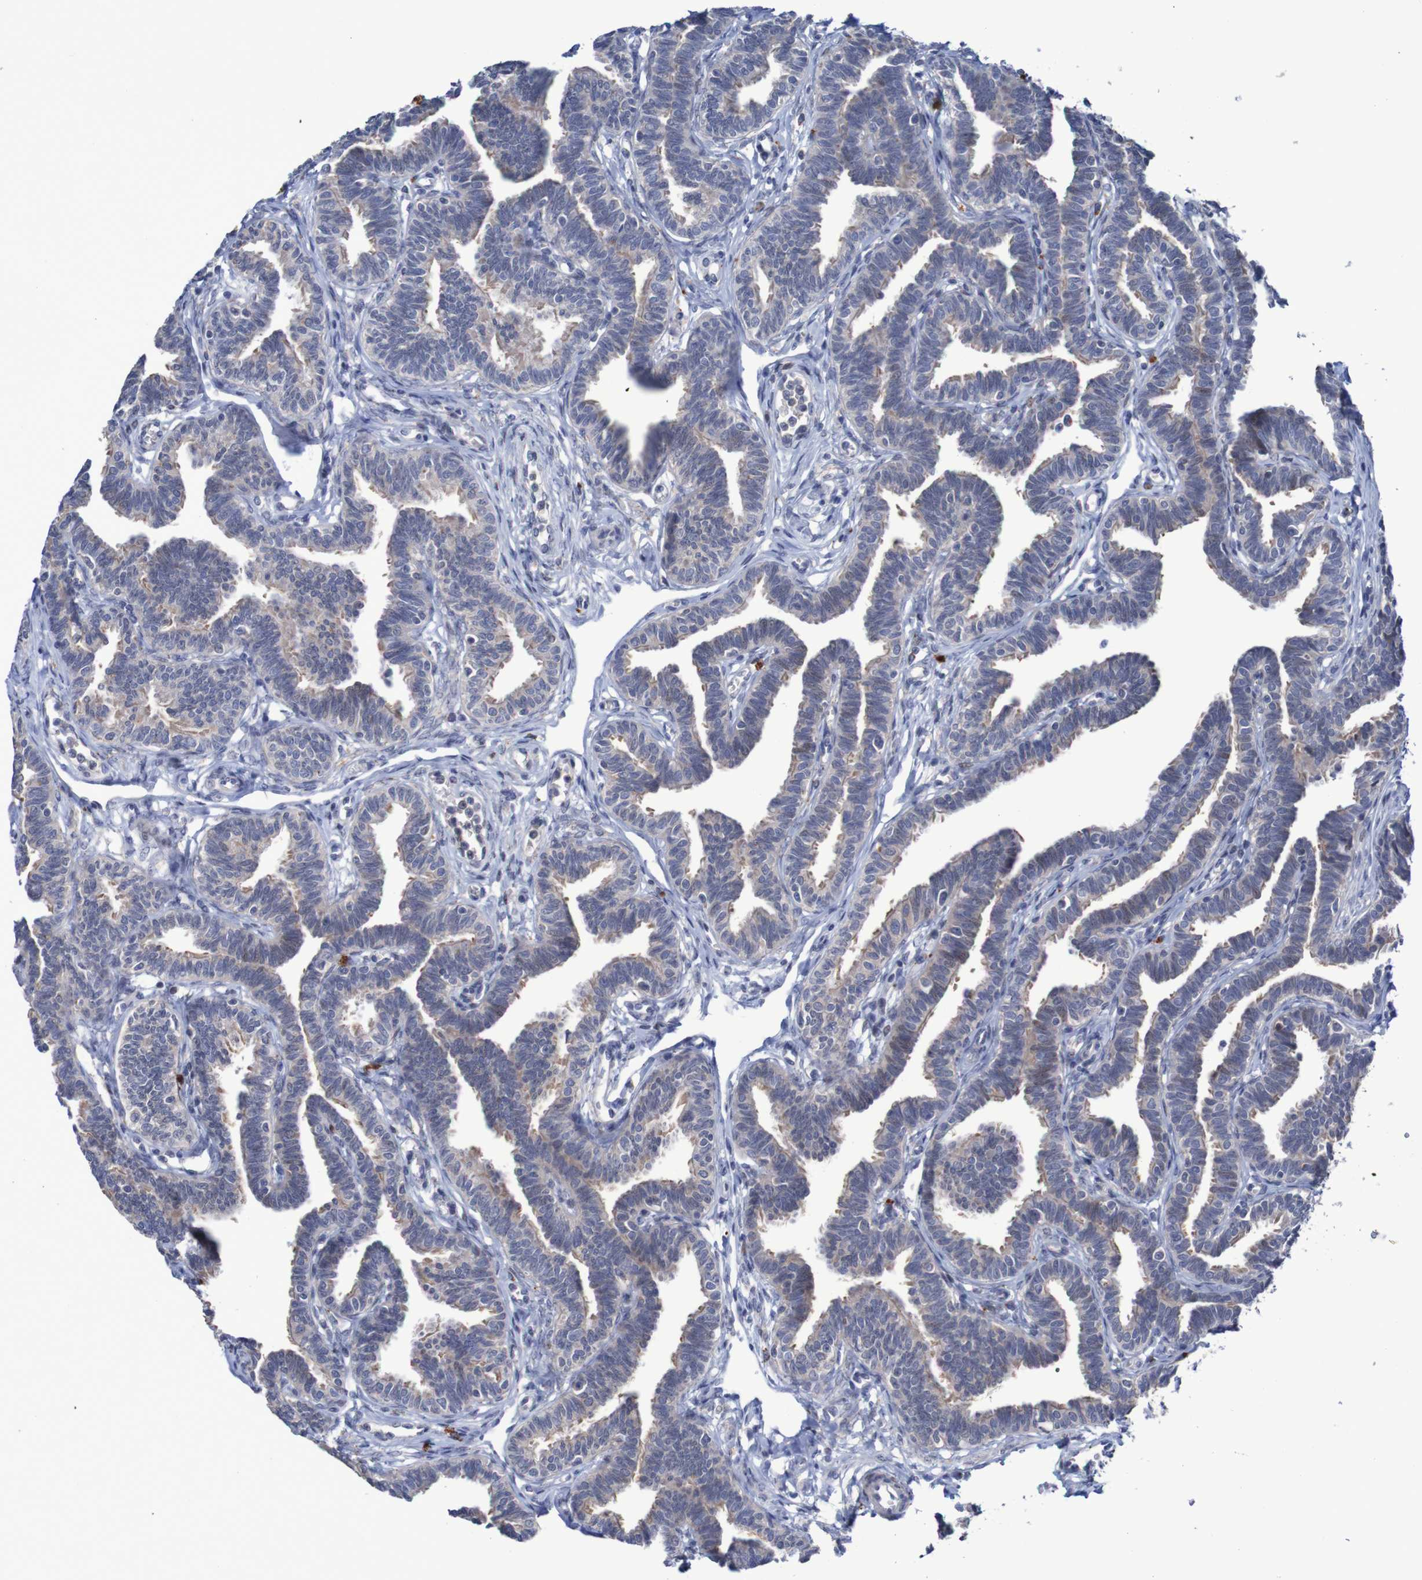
{"staining": {"intensity": "negative", "quantity": "none", "location": "none"}, "tissue": "fallopian tube", "cell_type": "Glandular cells", "image_type": "normal", "snomed": [{"axis": "morphology", "description": "Normal tissue, NOS"}, {"axis": "topography", "description": "Fallopian tube"}, {"axis": "topography", "description": "Ovary"}], "caption": "An image of human fallopian tube is negative for staining in glandular cells. Brightfield microscopy of immunohistochemistry (IHC) stained with DAB (3,3'-diaminobenzidine) (brown) and hematoxylin (blue), captured at high magnification.", "gene": "FBP1", "patient": {"sex": "female", "age": 23}}